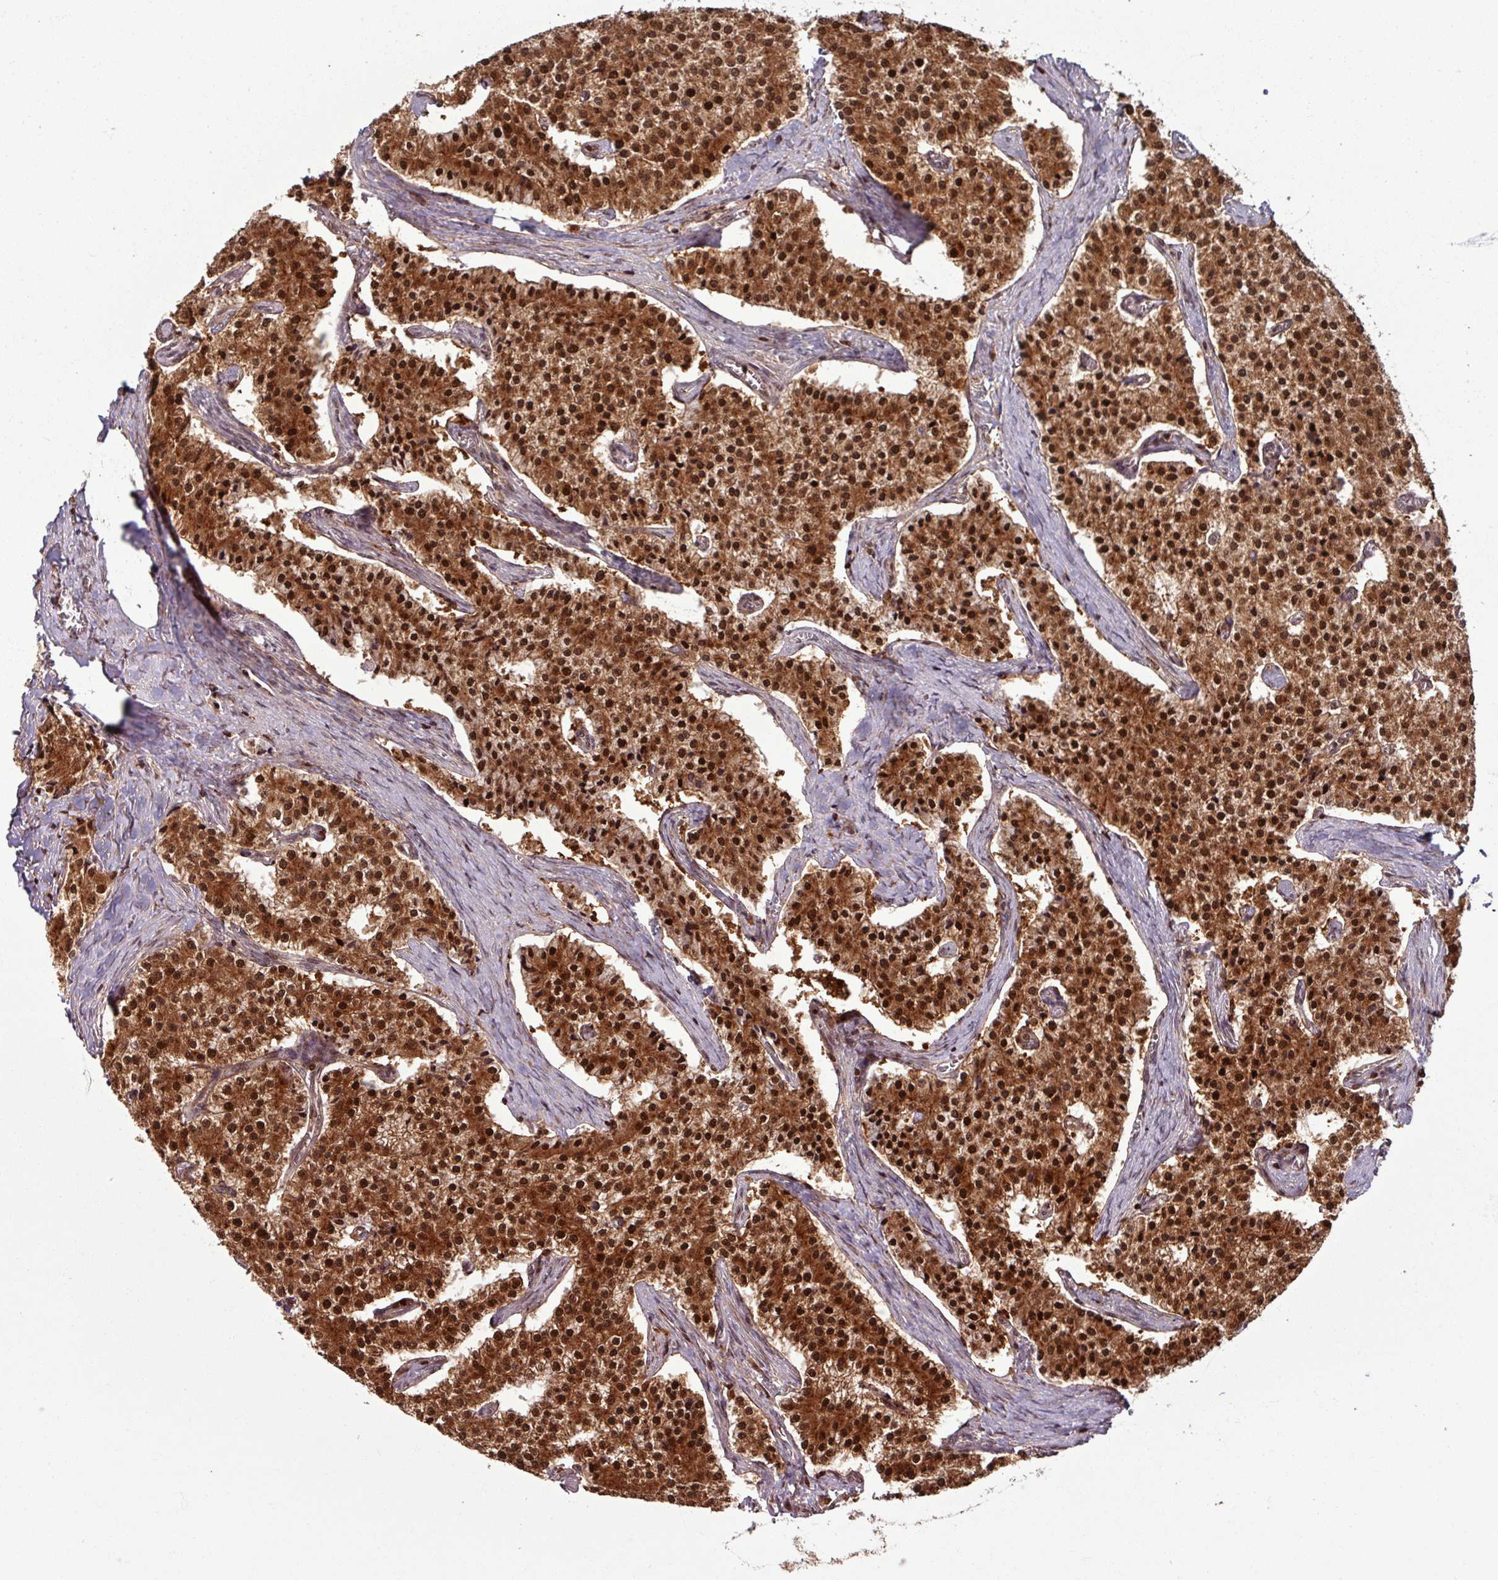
{"staining": {"intensity": "strong", "quantity": ">75%", "location": "cytoplasmic/membranous,nuclear"}, "tissue": "carcinoid", "cell_type": "Tumor cells", "image_type": "cancer", "snomed": [{"axis": "morphology", "description": "Carcinoid, malignant, NOS"}, {"axis": "topography", "description": "Colon"}], "caption": "Immunohistochemical staining of human malignant carcinoid exhibits high levels of strong cytoplasmic/membranous and nuclear protein expression in about >75% of tumor cells.", "gene": "OR6B1", "patient": {"sex": "female", "age": 52}}